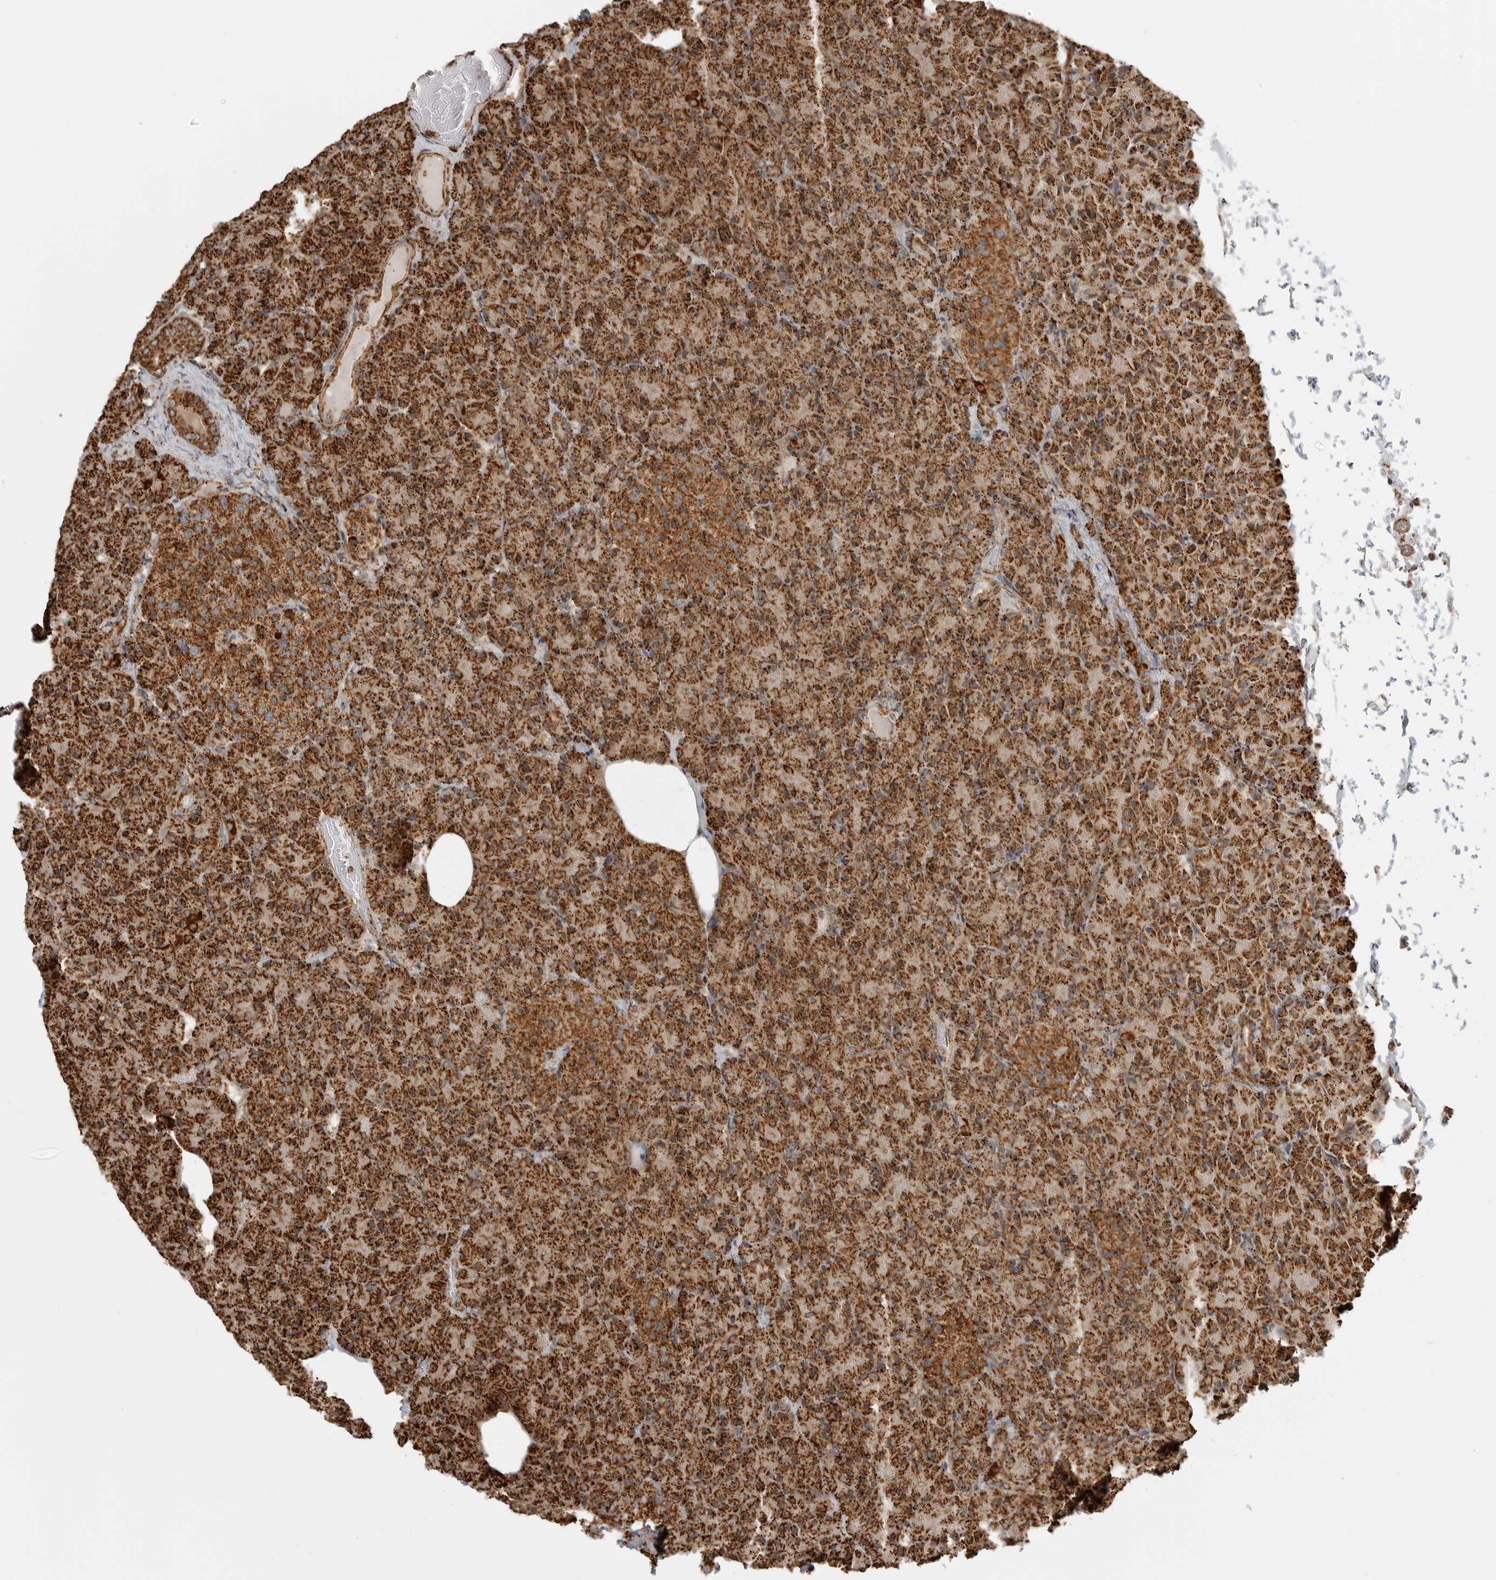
{"staining": {"intensity": "strong", "quantity": ">75%", "location": "cytoplasmic/membranous"}, "tissue": "pancreas", "cell_type": "Exocrine glandular cells", "image_type": "normal", "snomed": [{"axis": "morphology", "description": "Normal tissue, NOS"}, {"axis": "topography", "description": "Pancreas"}], "caption": "DAB immunohistochemical staining of normal pancreas exhibits strong cytoplasmic/membranous protein expression in approximately >75% of exocrine glandular cells.", "gene": "BMP2K", "patient": {"sex": "female", "age": 43}}